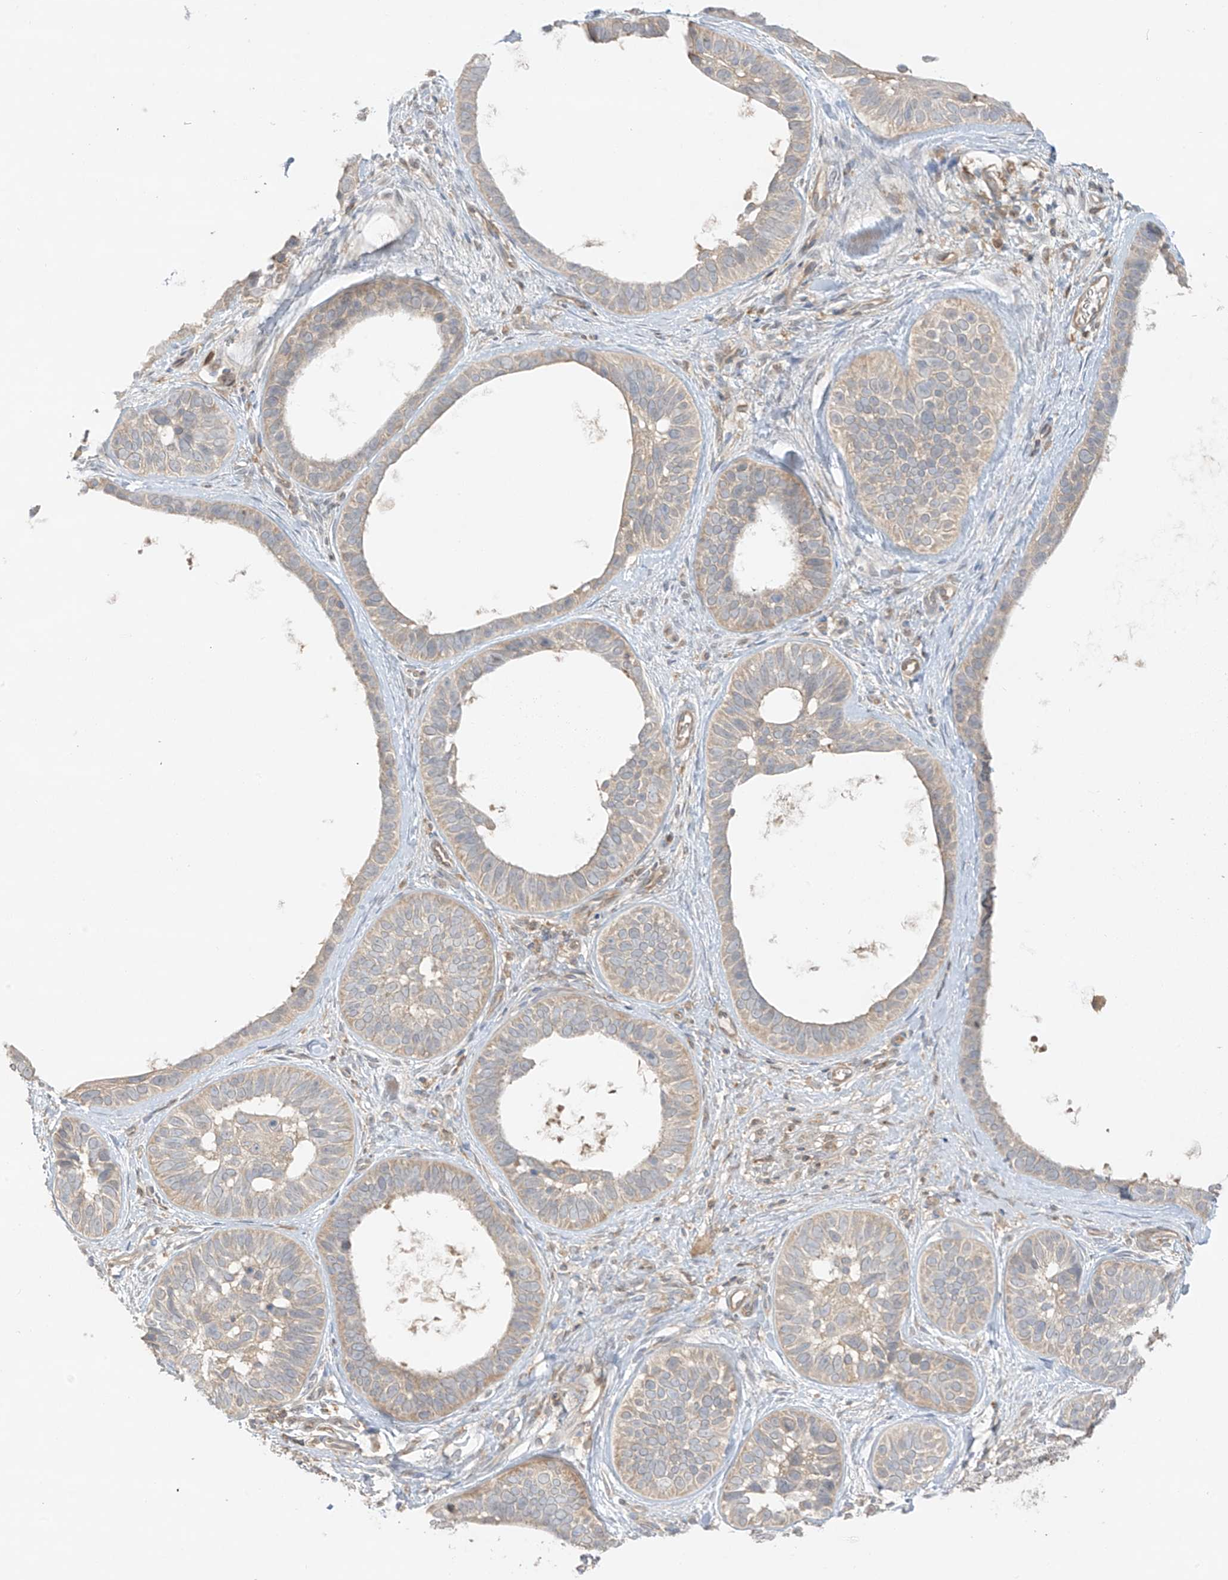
{"staining": {"intensity": "weak", "quantity": "25%-75%", "location": "cytoplasmic/membranous"}, "tissue": "skin cancer", "cell_type": "Tumor cells", "image_type": "cancer", "snomed": [{"axis": "morphology", "description": "Basal cell carcinoma"}, {"axis": "topography", "description": "Skin"}], "caption": "Weak cytoplasmic/membranous protein expression is seen in about 25%-75% of tumor cells in skin cancer (basal cell carcinoma).", "gene": "ANGEL2", "patient": {"sex": "male", "age": 62}}